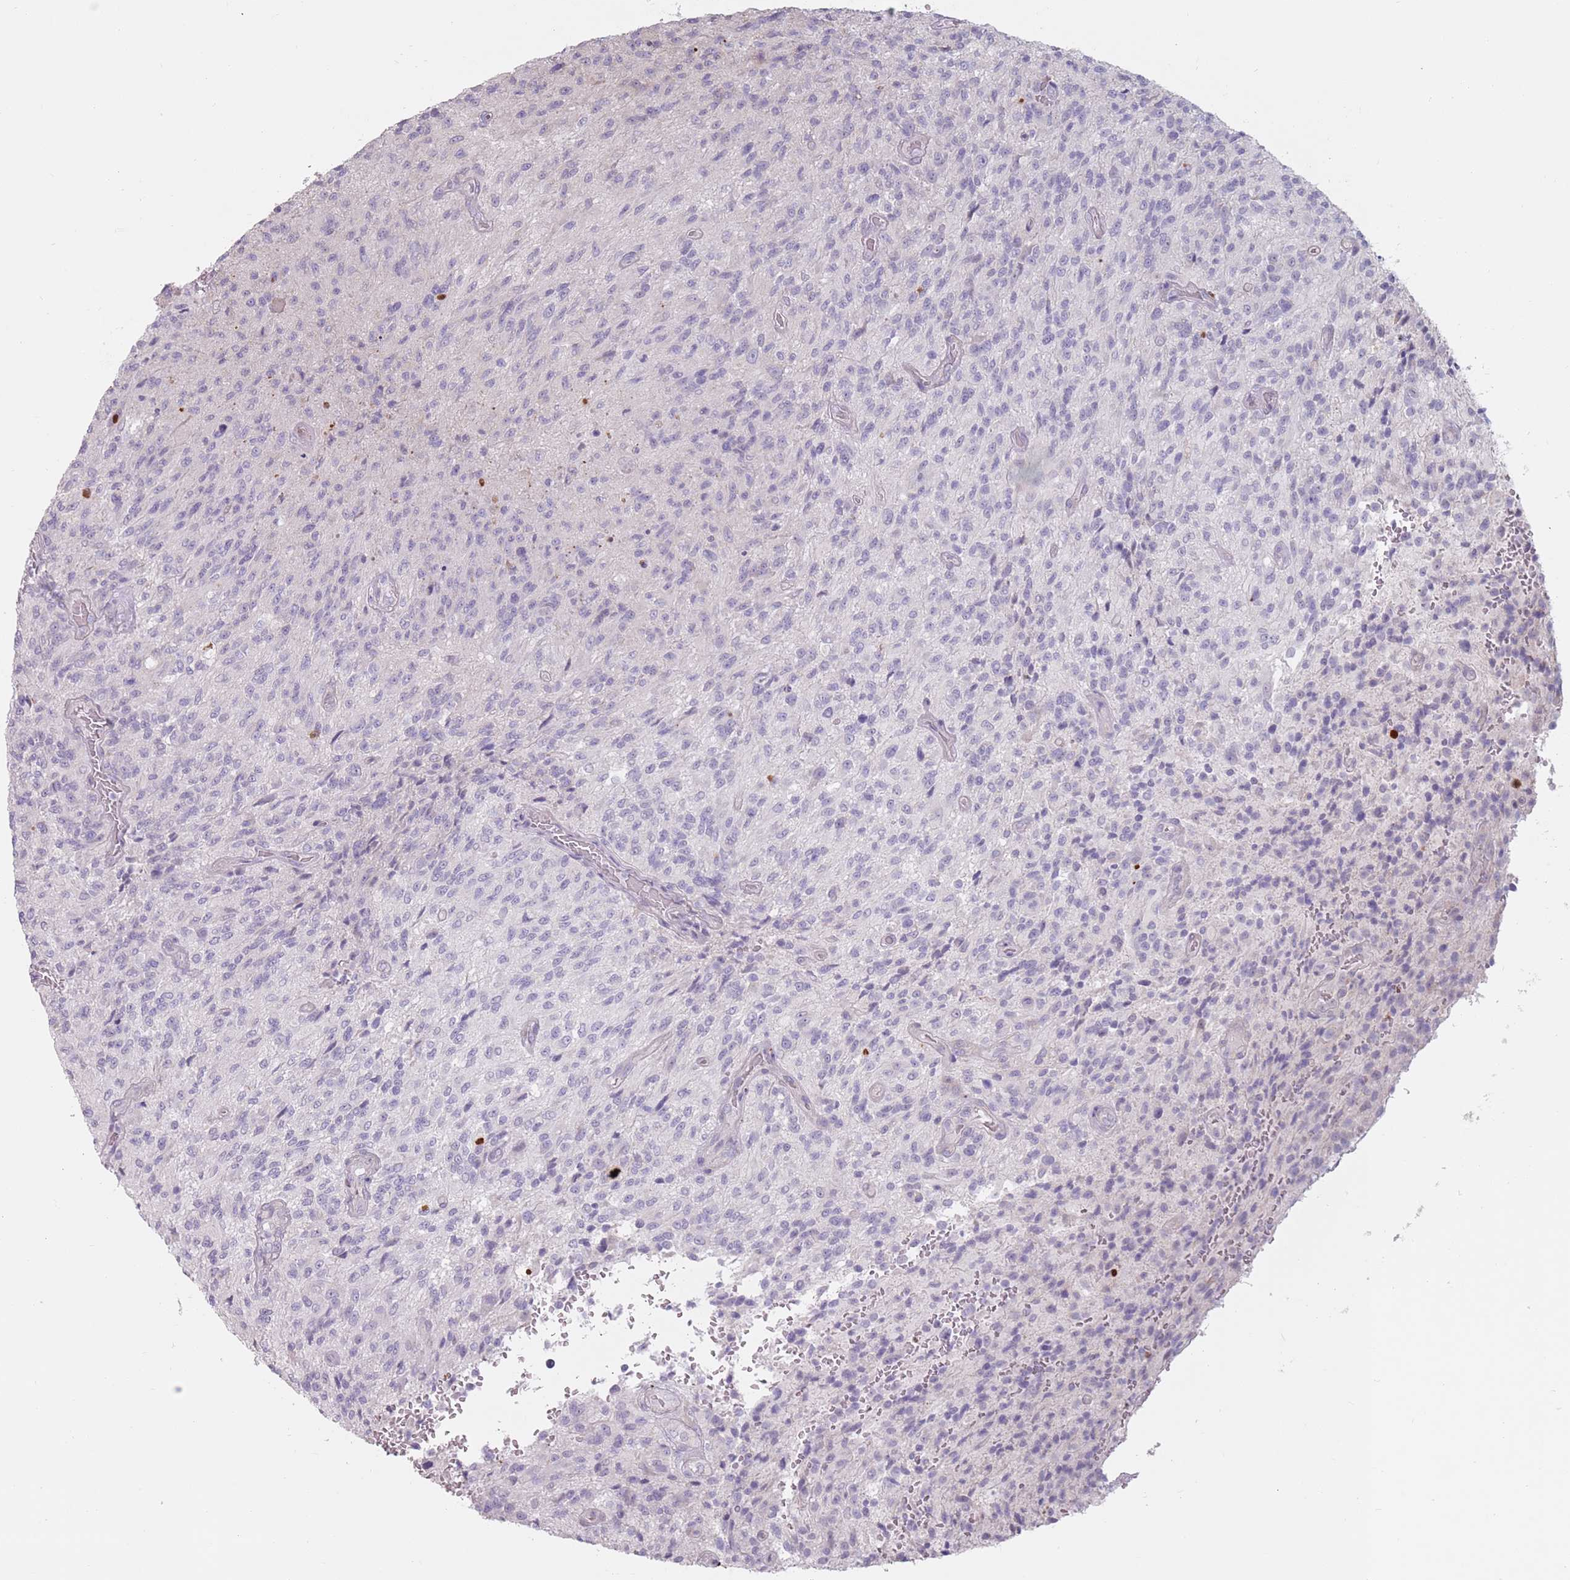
{"staining": {"intensity": "negative", "quantity": "none", "location": "none"}, "tissue": "glioma", "cell_type": "Tumor cells", "image_type": "cancer", "snomed": [{"axis": "morphology", "description": "Normal tissue, NOS"}, {"axis": "morphology", "description": "Glioma, malignant, High grade"}, {"axis": "topography", "description": "Cerebral cortex"}], "caption": "The IHC histopathology image has no significant positivity in tumor cells of glioma tissue. (DAB immunohistochemistry with hematoxylin counter stain).", "gene": "DXO", "patient": {"sex": "male", "age": 56}}